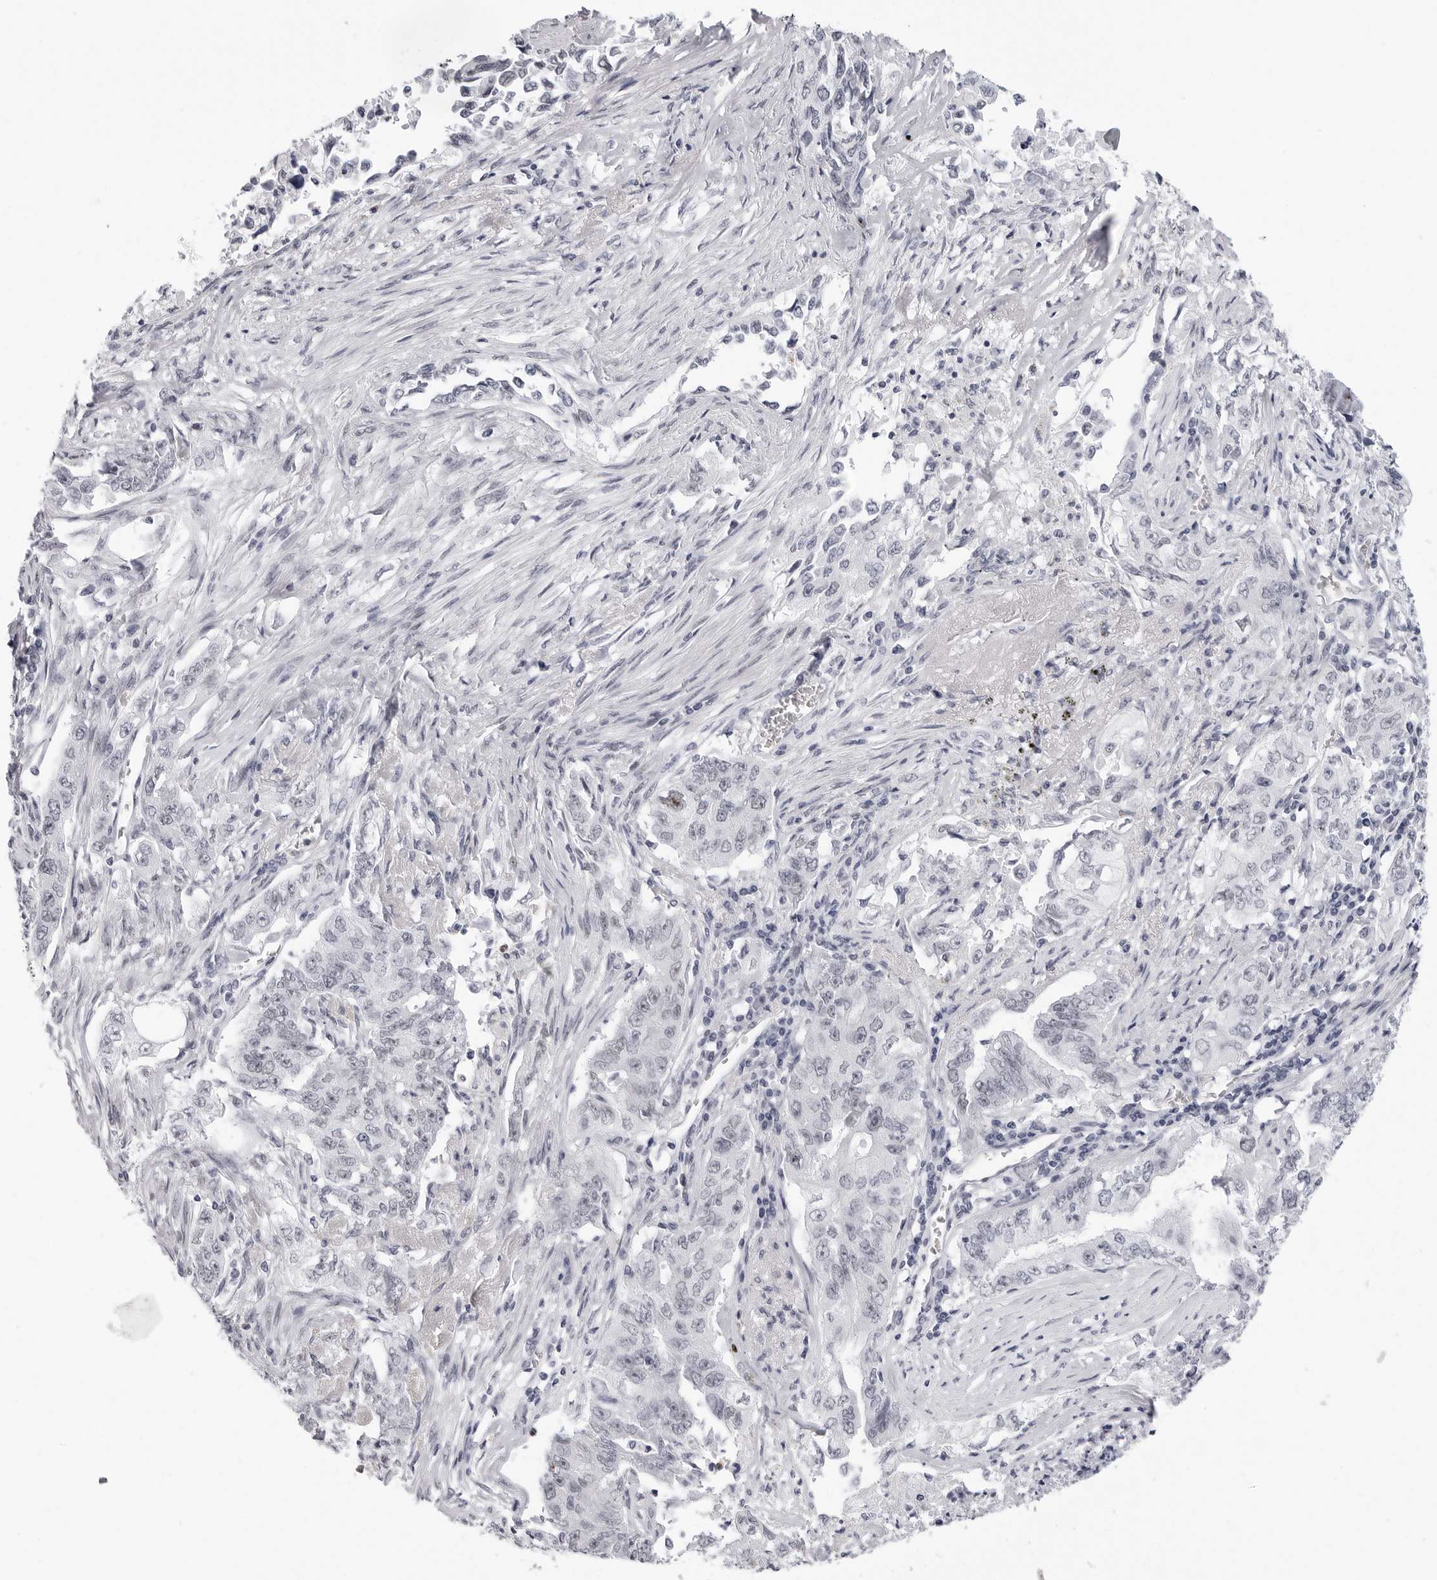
{"staining": {"intensity": "negative", "quantity": "none", "location": "none"}, "tissue": "lung cancer", "cell_type": "Tumor cells", "image_type": "cancer", "snomed": [{"axis": "morphology", "description": "Adenocarcinoma, NOS"}, {"axis": "topography", "description": "Lung"}], "caption": "IHC photomicrograph of human lung adenocarcinoma stained for a protein (brown), which displays no staining in tumor cells.", "gene": "VEZF1", "patient": {"sex": "female", "age": 51}}